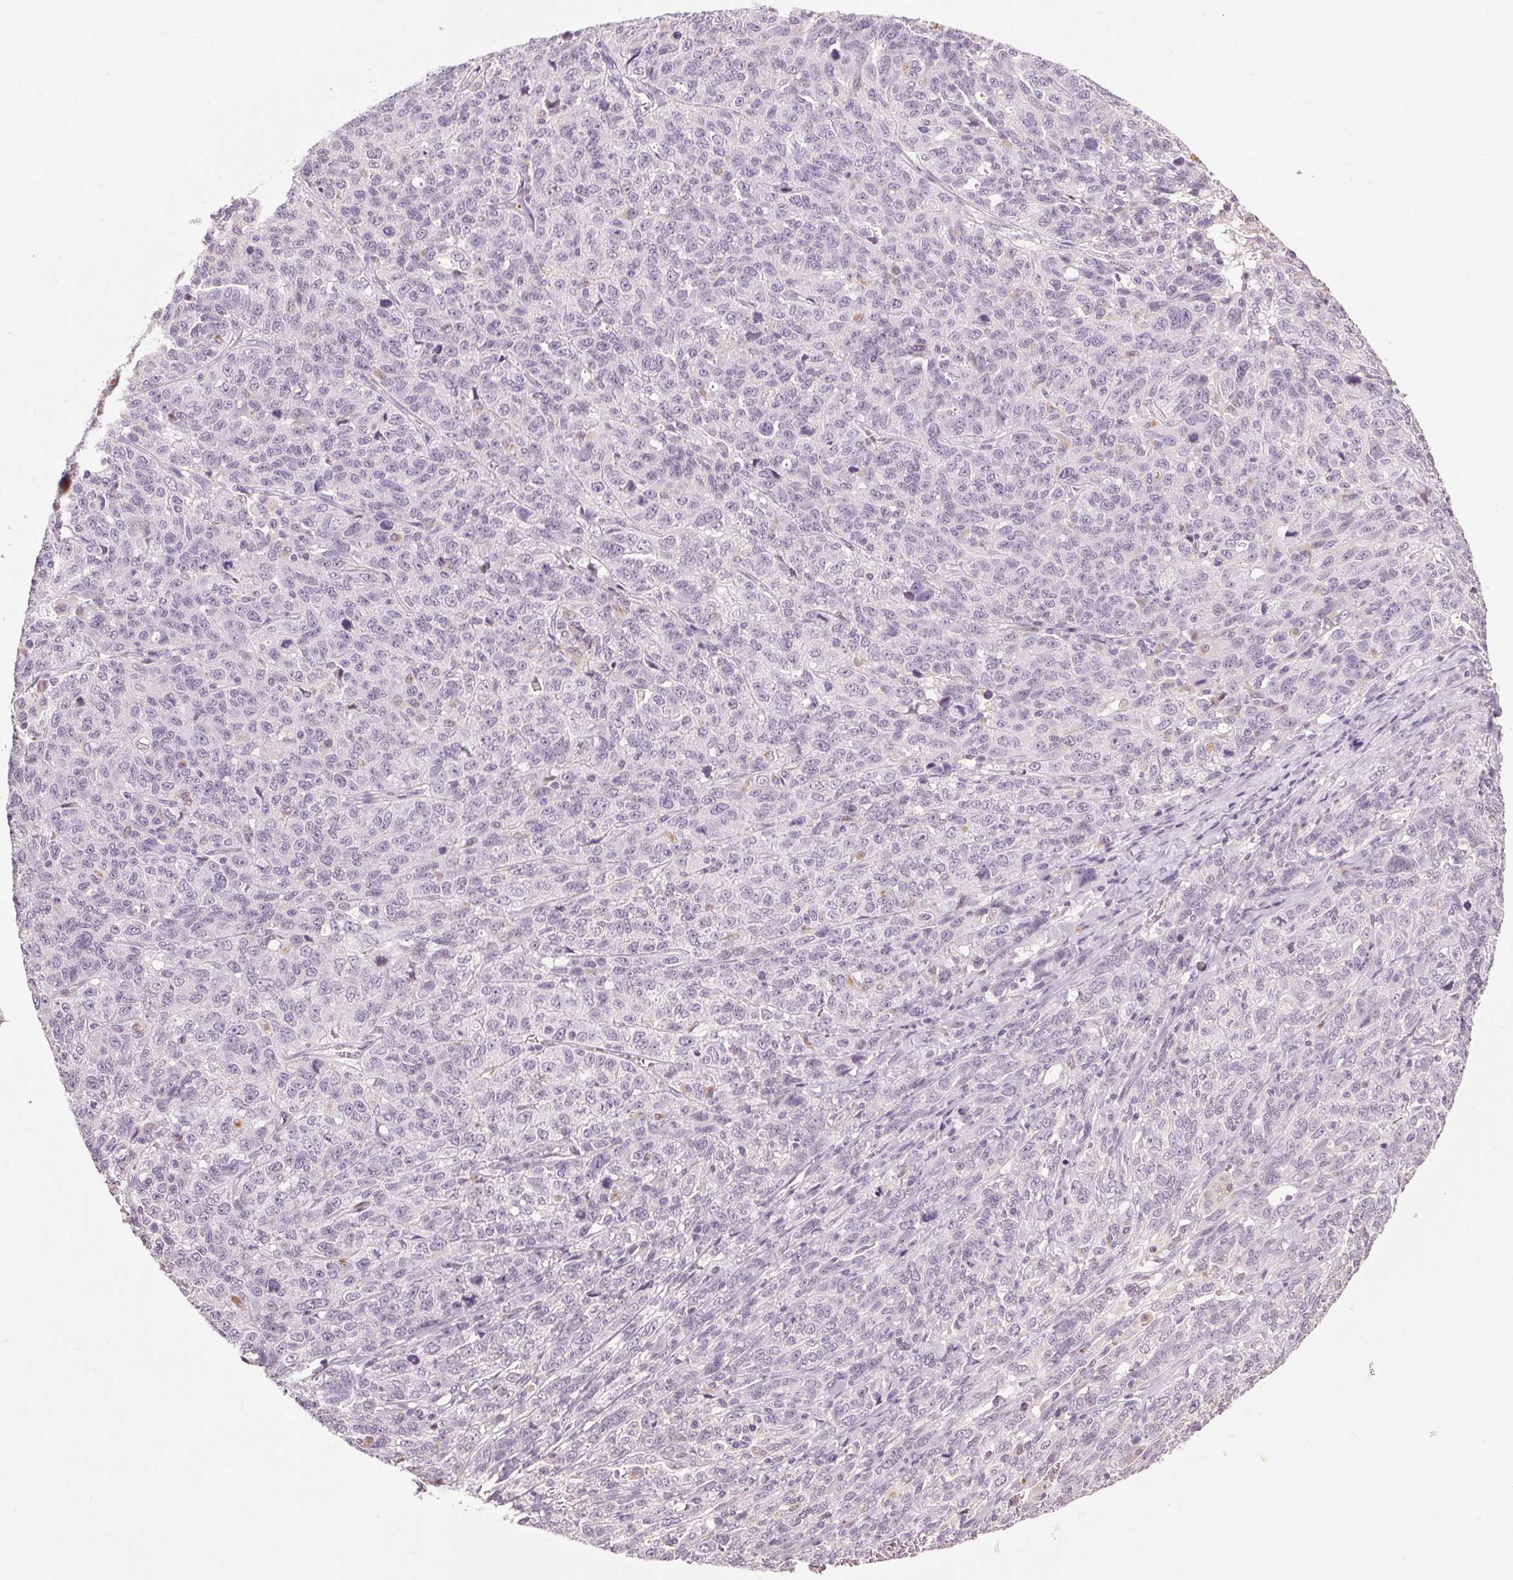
{"staining": {"intensity": "negative", "quantity": "none", "location": "none"}, "tissue": "ovarian cancer", "cell_type": "Tumor cells", "image_type": "cancer", "snomed": [{"axis": "morphology", "description": "Cystadenocarcinoma, serous, NOS"}, {"axis": "topography", "description": "Ovary"}], "caption": "Tumor cells are negative for brown protein staining in ovarian serous cystadenocarcinoma. (DAB immunohistochemistry (IHC), high magnification).", "gene": "MPO", "patient": {"sex": "female", "age": 71}}